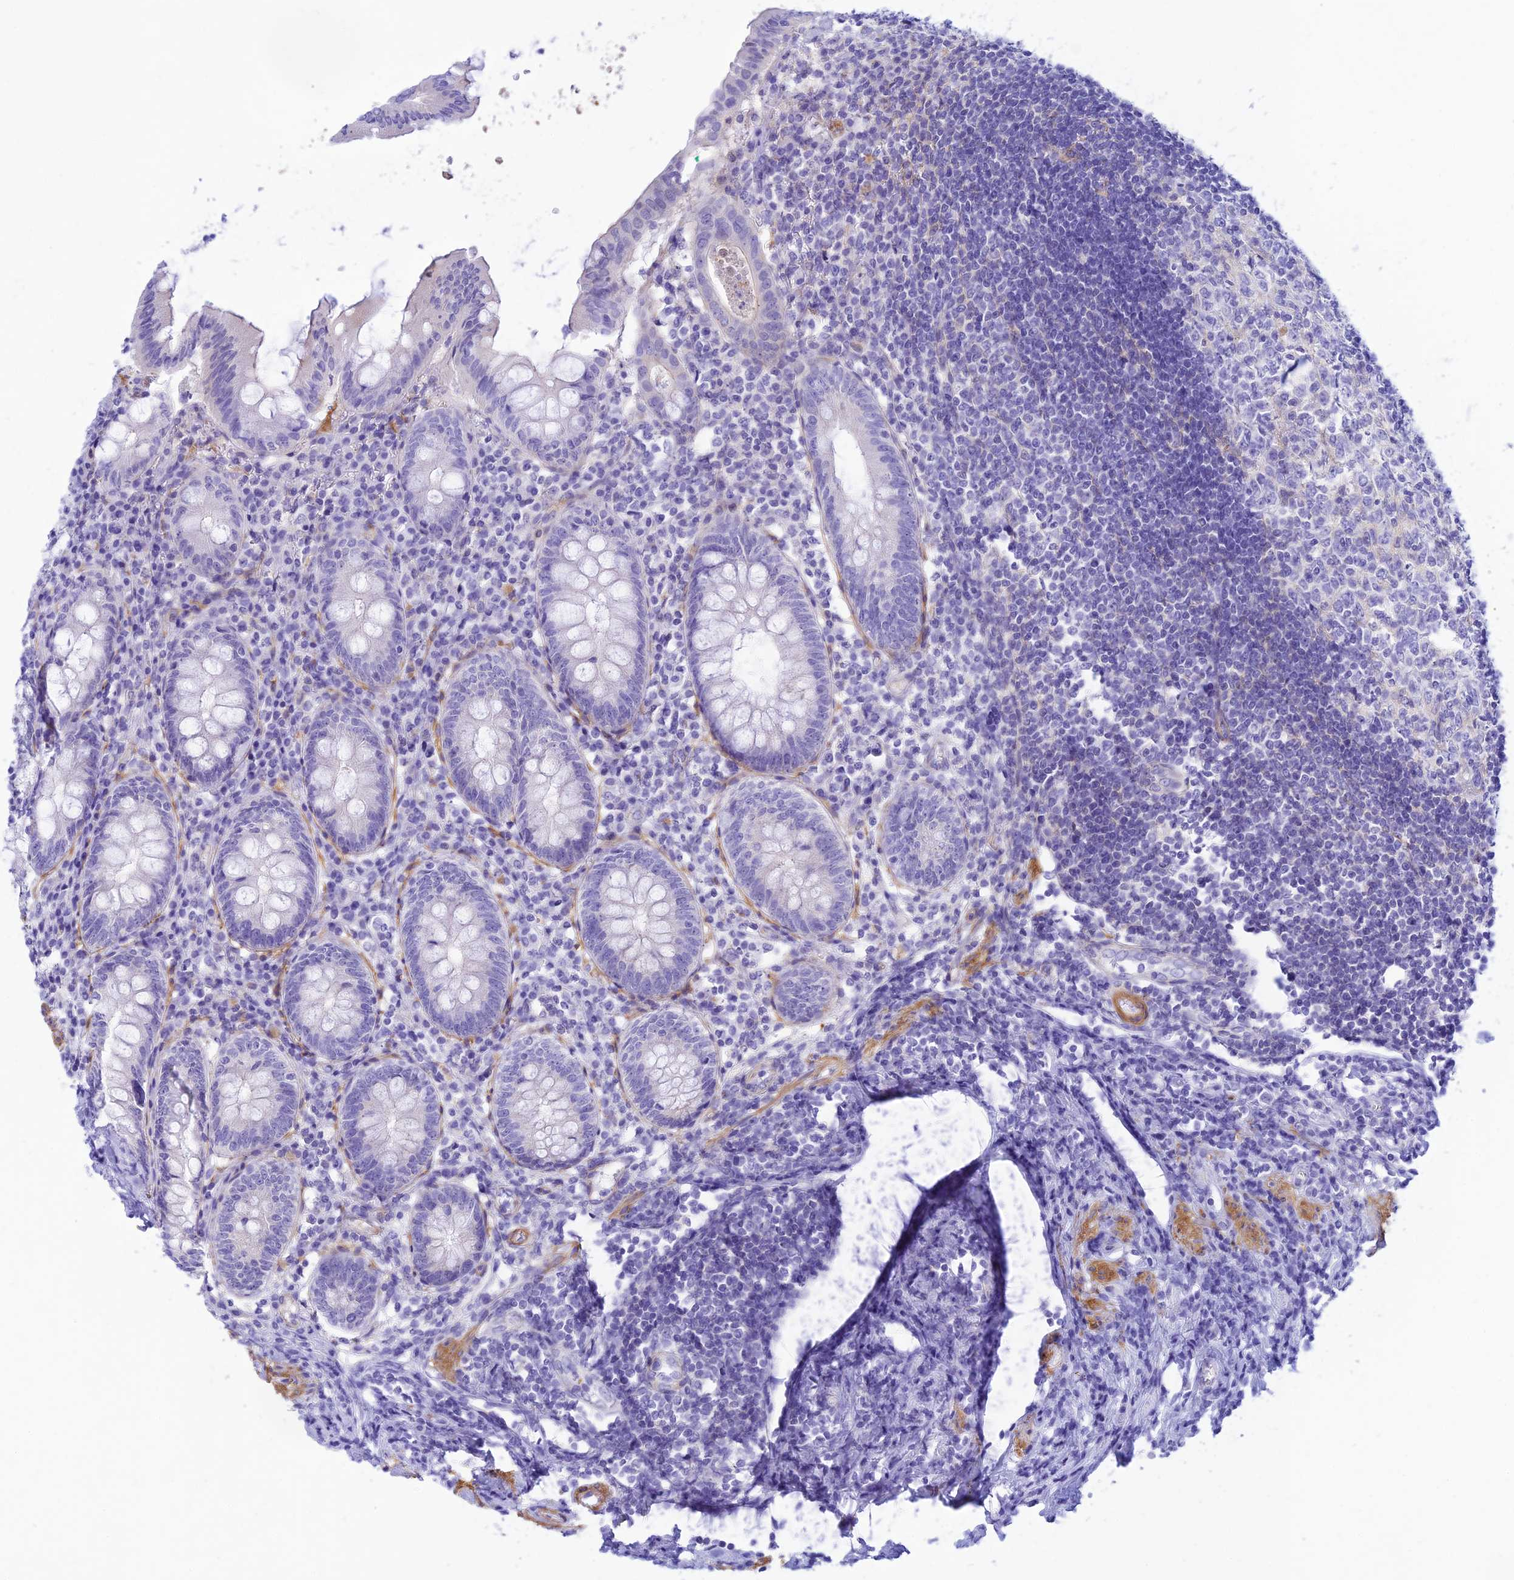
{"staining": {"intensity": "negative", "quantity": "none", "location": "none"}, "tissue": "appendix", "cell_type": "Glandular cells", "image_type": "normal", "snomed": [{"axis": "morphology", "description": "Normal tissue, NOS"}, {"axis": "topography", "description": "Appendix"}], "caption": "The photomicrograph displays no significant expression in glandular cells of appendix. Nuclei are stained in blue.", "gene": "FBXW4", "patient": {"sex": "female", "age": 54}}